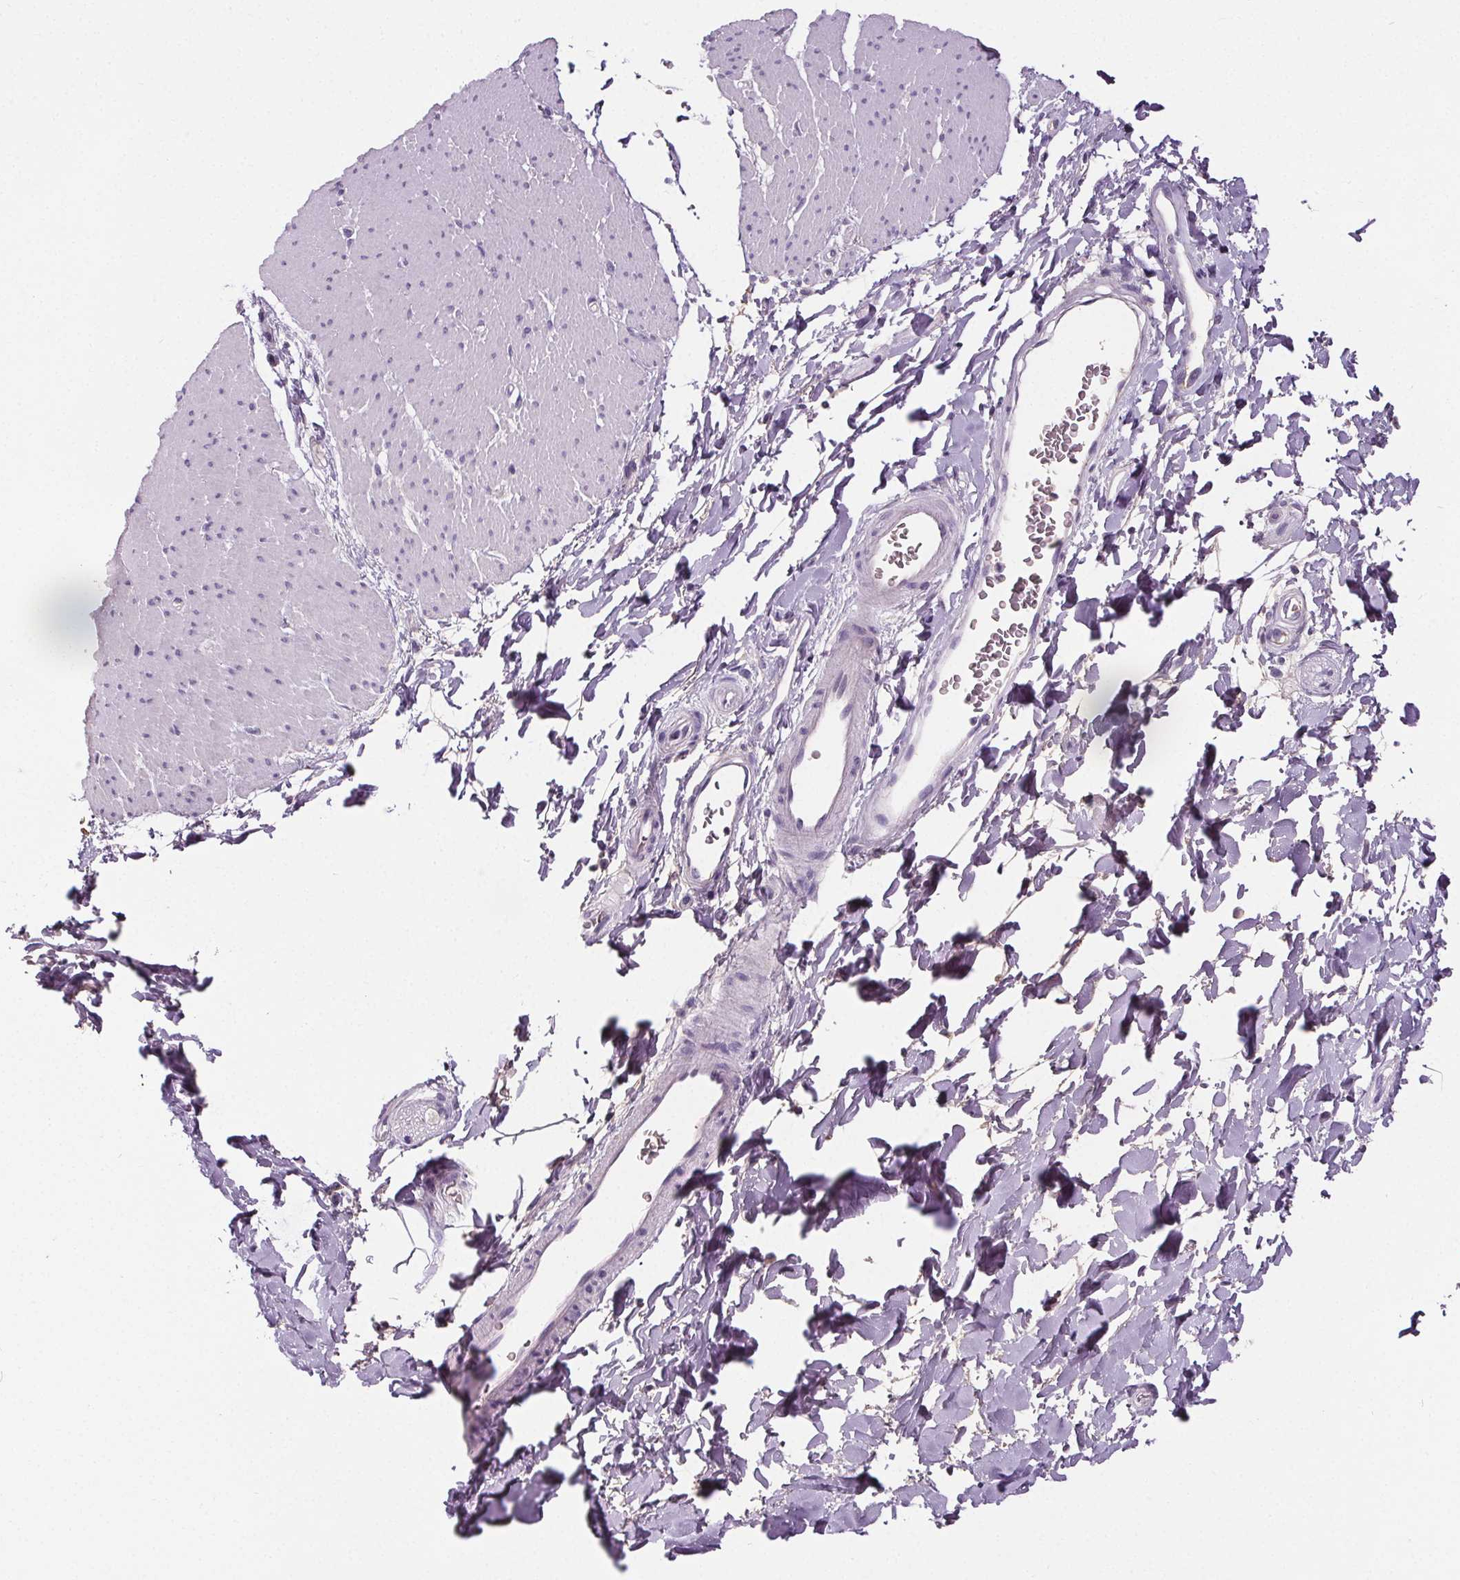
{"staining": {"intensity": "negative", "quantity": "none", "location": "none"}, "tissue": "smooth muscle", "cell_type": "Smooth muscle cells", "image_type": "normal", "snomed": [{"axis": "morphology", "description": "Normal tissue, NOS"}, {"axis": "topography", "description": "Smooth muscle"}, {"axis": "topography", "description": "Rectum"}], "caption": "An IHC histopathology image of benign smooth muscle is shown. There is no staining in smooth muscle cells of smooth muscle.", "gene": "CD5L", "patient": {"sex": "male", "age": 53}}